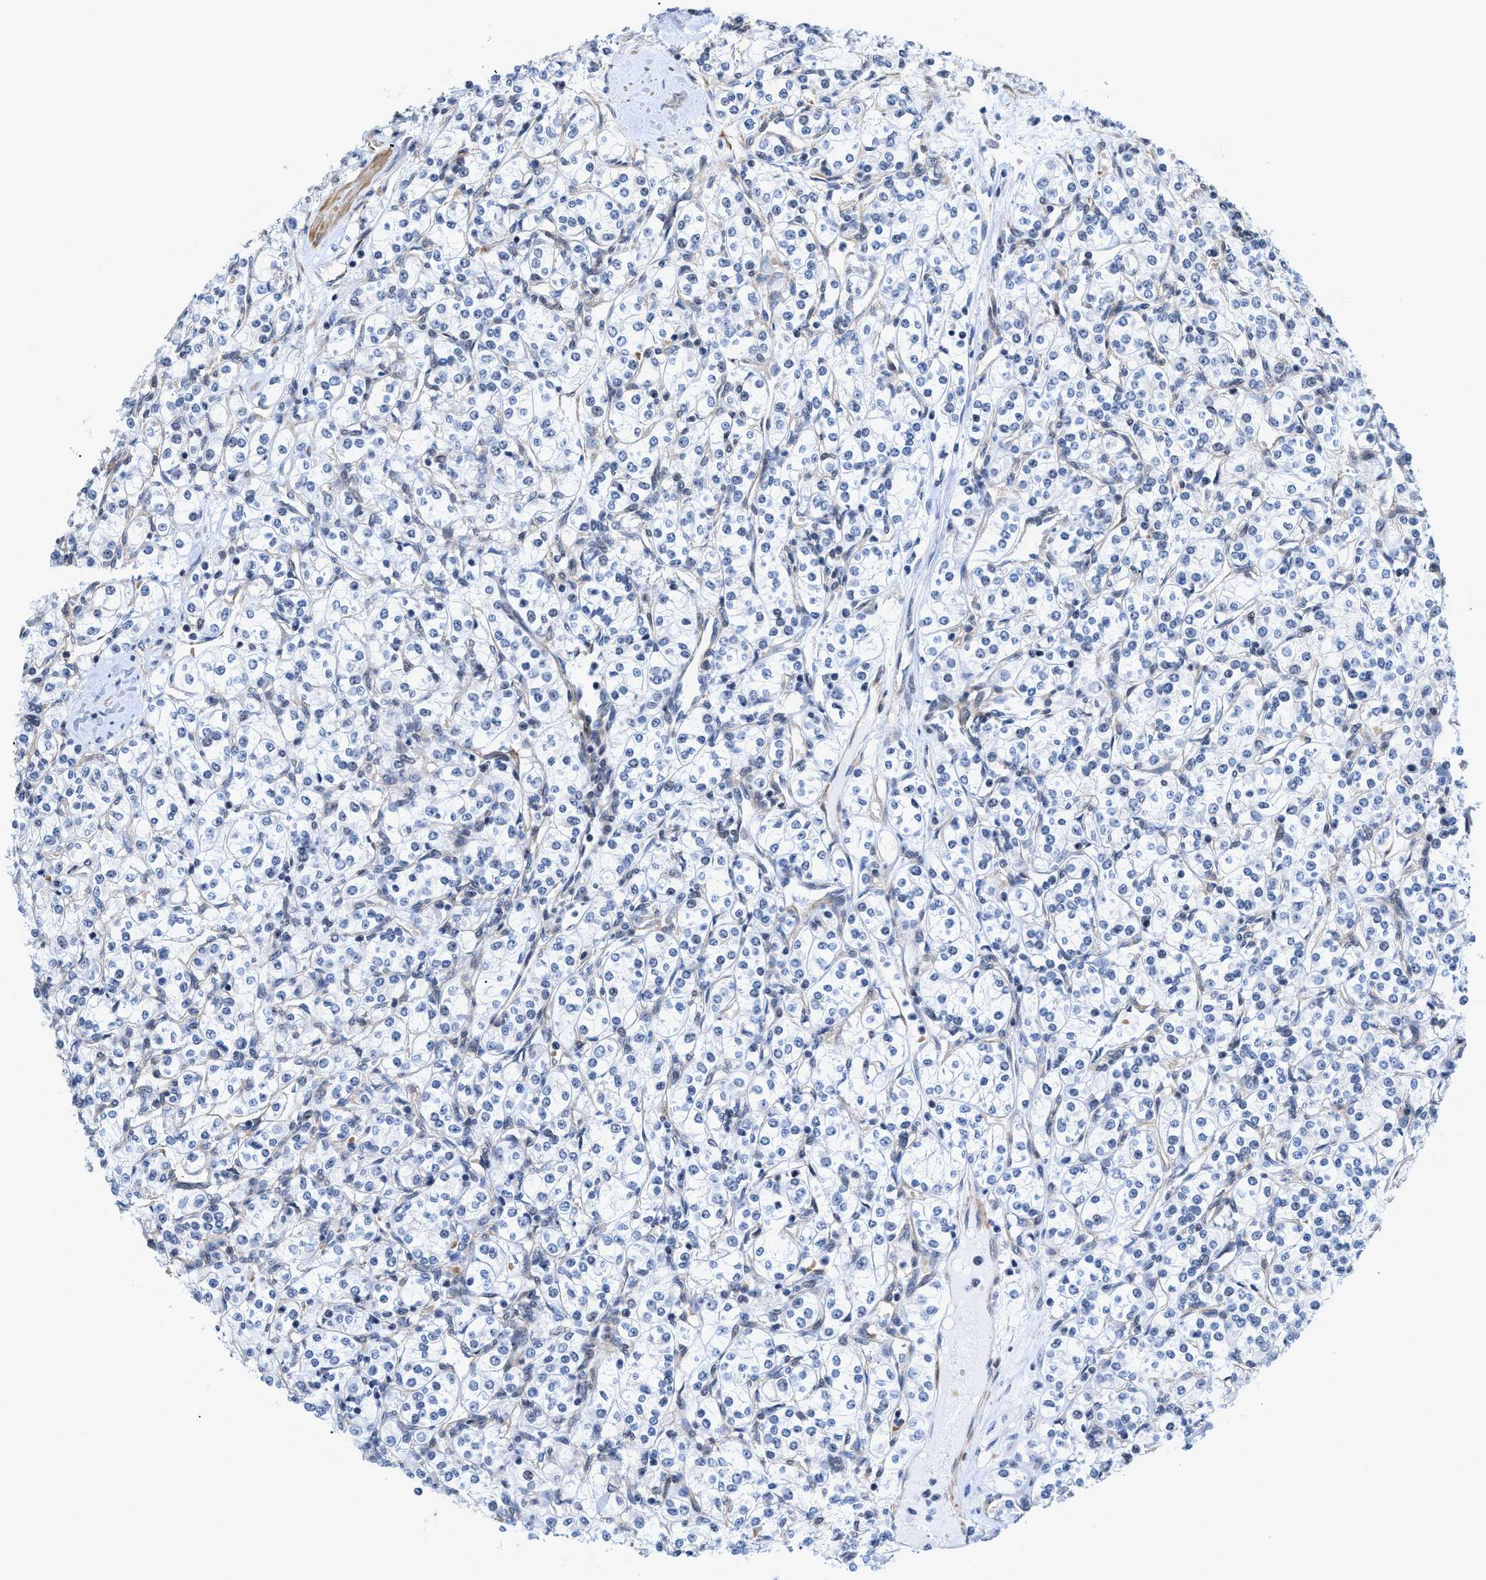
{"staining": {"intensity": "negative", "quantity": "none", "location": "none"}, "tissue": "renal cancer", "cell_type": "Tumor cells", "image_type": "cancer", "snomed": [{"axis": "morphology", "description": "Adenocarcinoma, NOS"}, {"axis": "topography", "description": "Kidney"}], "caption": "Photomicrograph shows no significant protein staining in tumor cells of renal adenocarcinoma.", "gene": "GPRASP2", "patient": {"sex": "male", "age": 77}}